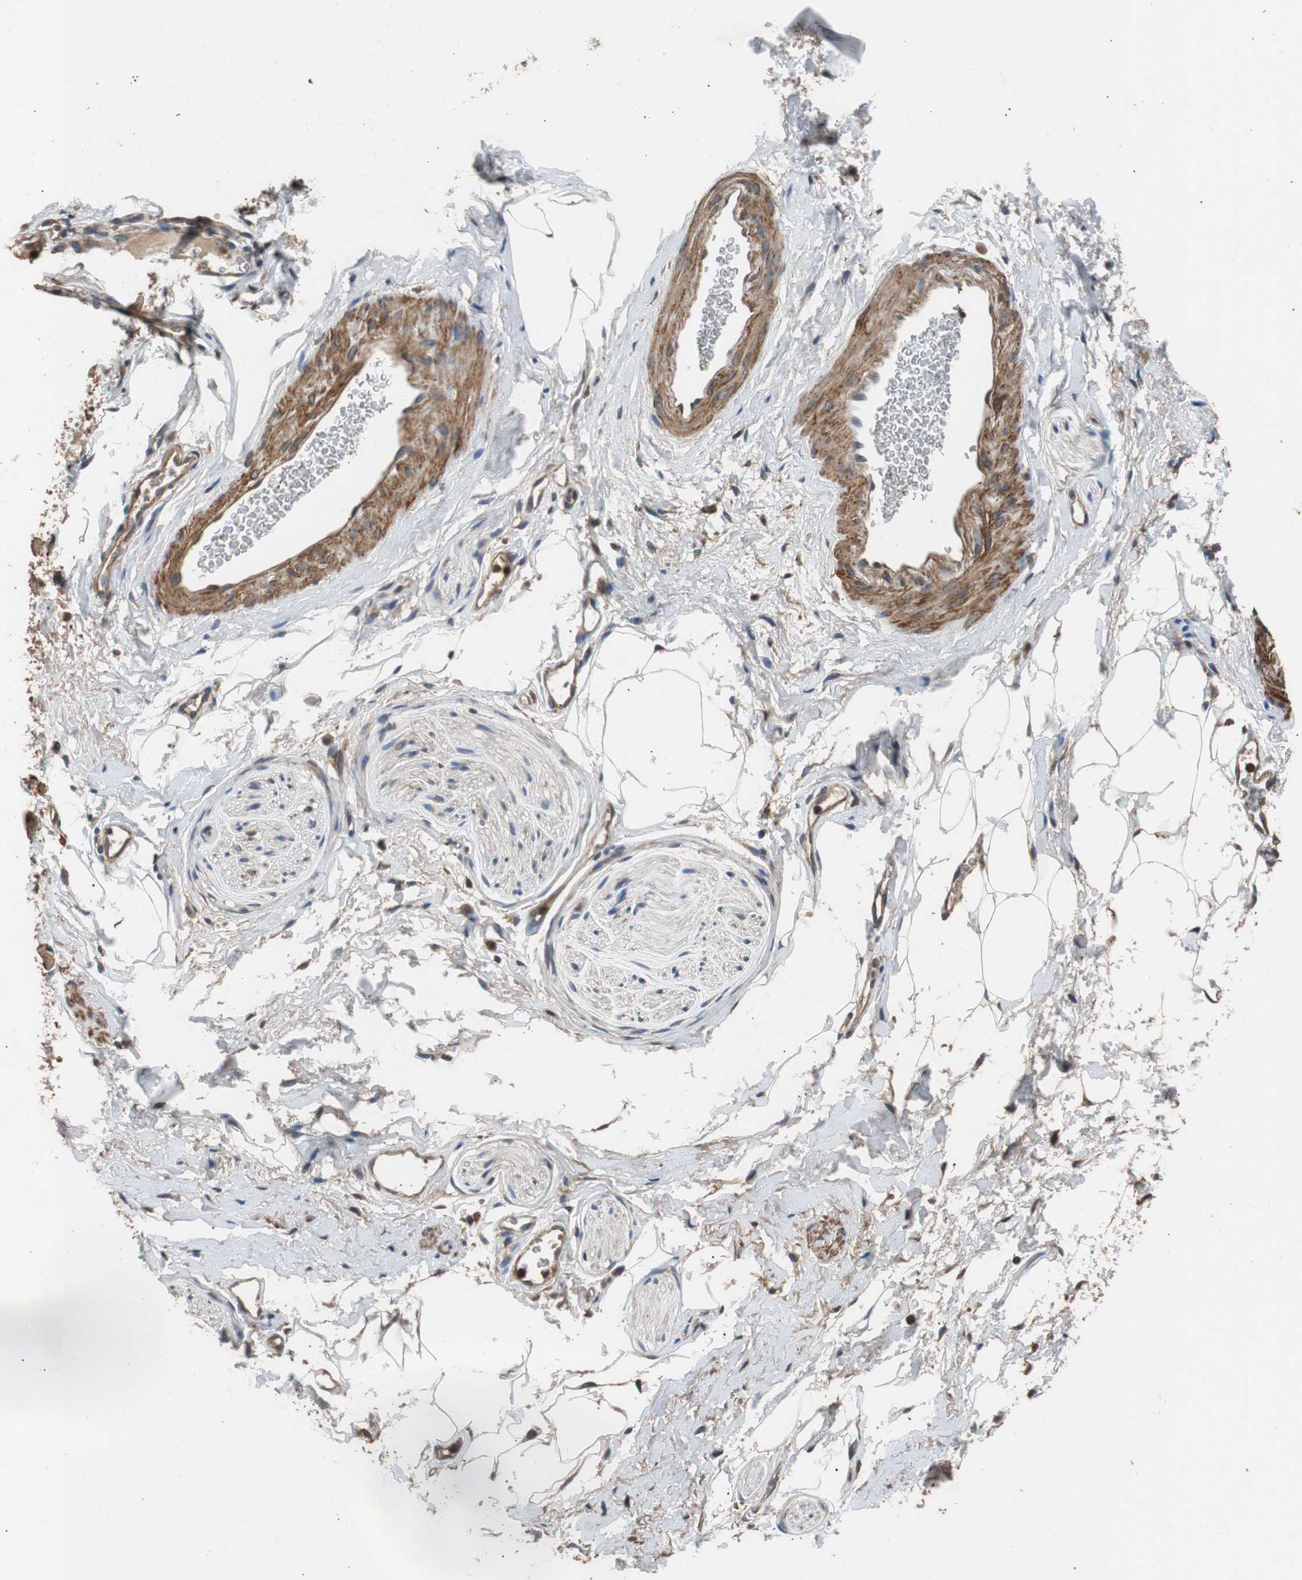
{"staining": {"intensity": "moderate", "quantity": ">75%", "location": "cytoplasmic/membranous"}, "tissue": "adipose tissue", "cell_type": "Adipocytes", "image_type": "normal", "snomed": [{"axis": "morphology", "description": "Normal tissue, NOS"}, {"axis": "topography", "description": "Soft tissue"}, {"axis": "topography", "description": "Peripheral nerve tissue"}], "caption": "Approximately >75% of adipocytes in unremarkable human adipose tissue display moderate cytoplasmic/membranous protein positivity as visualized by brown immunohistochemical staining.", "gene": "PITRM1", "patient": {"sex": "female", "age": 71}}